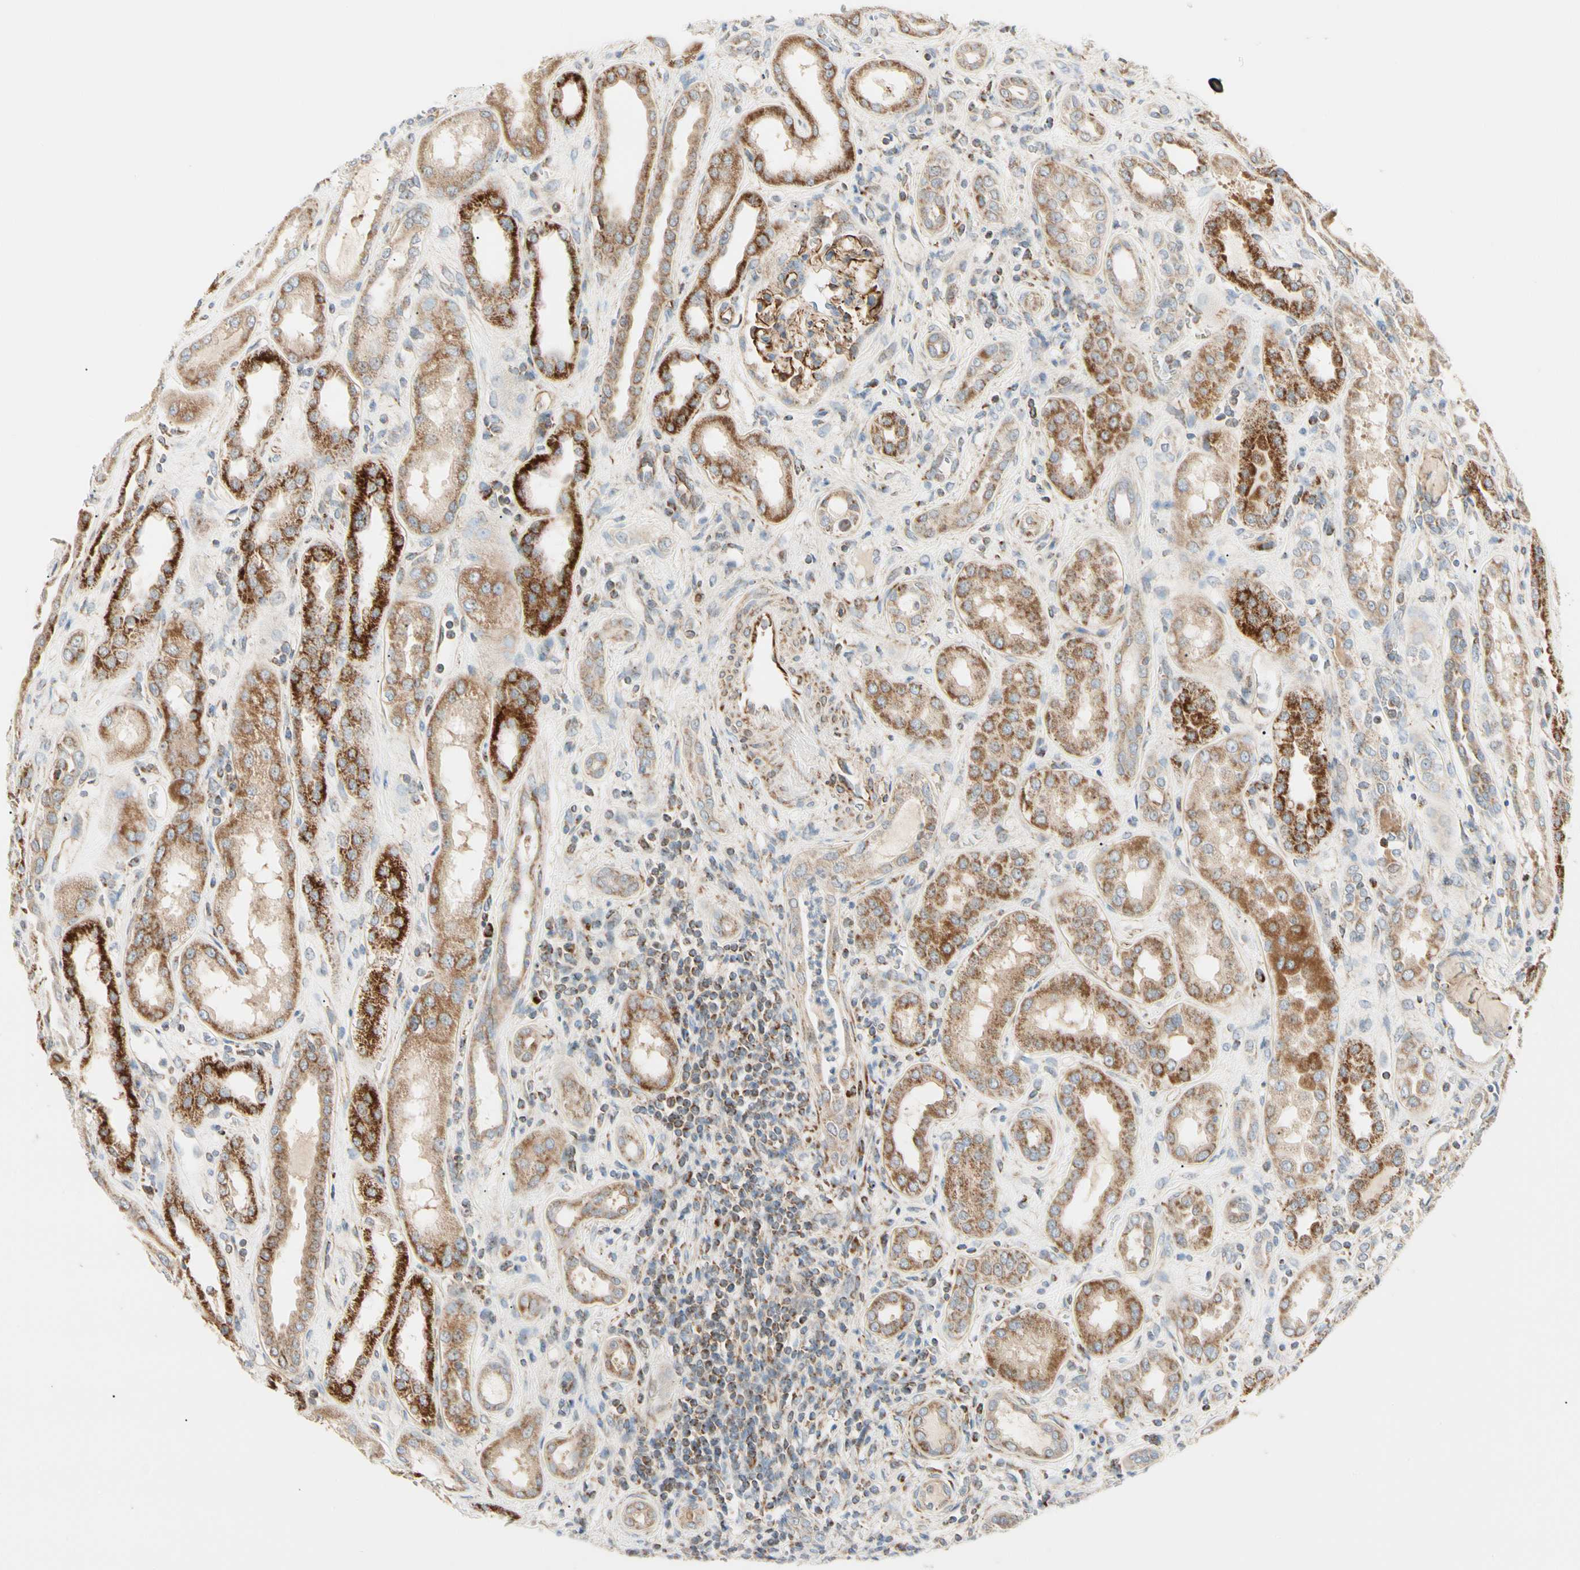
{"staining": {"intensity": "weak", "quantity": "25%-75%", "location": "cytoplasmic/membranous"}, "tissue": "kidney", "cell_type": "Cells in glomeruli", "image_type": "normal", "snomed": [{"axis": "morphology", "description": "Normal tissue, NOS"}, {"axis": "topography", "description": "Kidney"}], "caption": "Human kidney stained for a protein (brown) shows weak cytoplasmic/membranous positive staining in approximately 25%-75% of cells in glomeruli.", "gene": "TBC1D10A", "patient": {"sex": "male", "age": 59}}